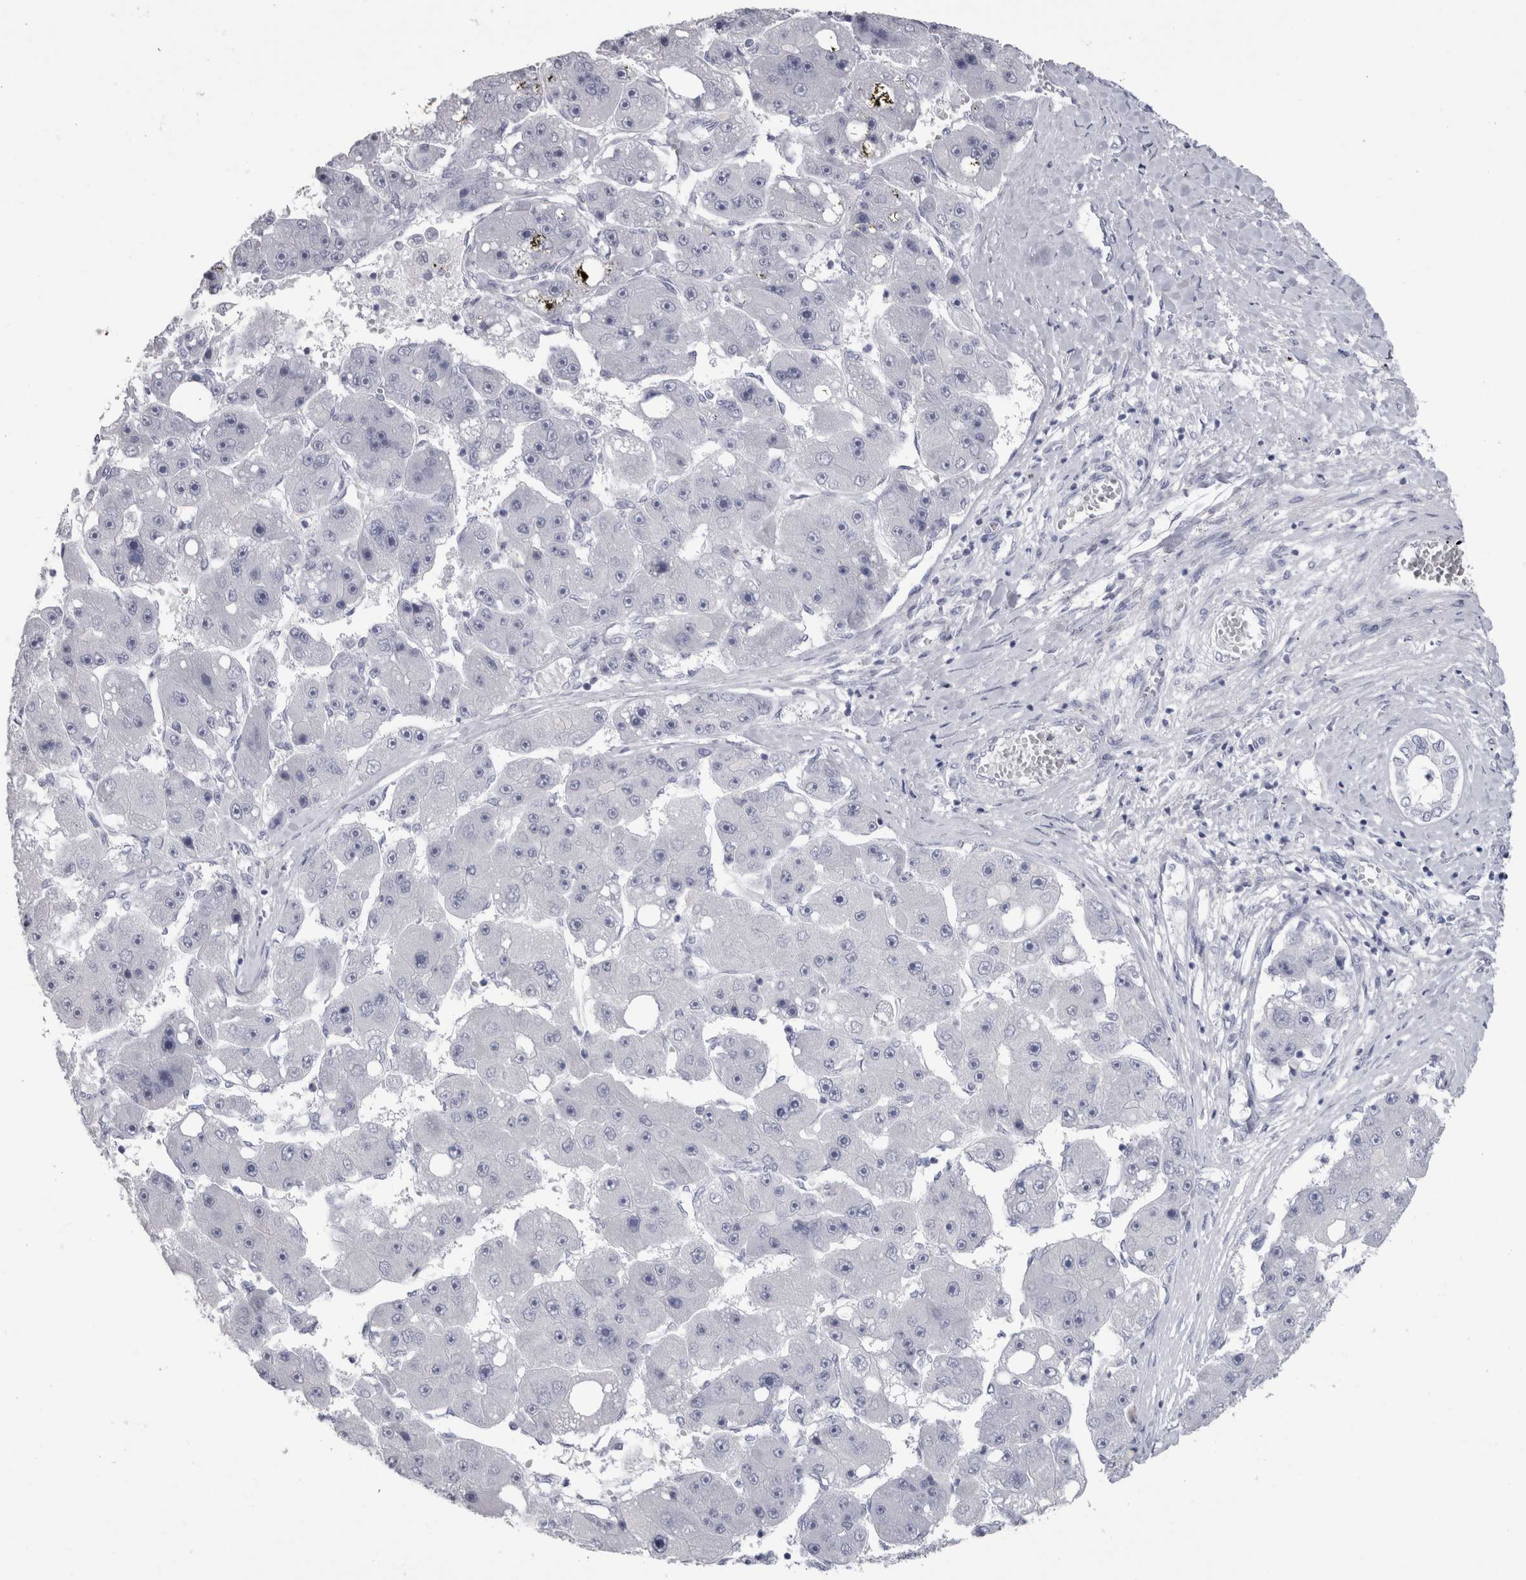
{"staining": {"intensity": "negative", "quantity": "none", "location": "none"}, "tissue": "liver cancer", "cell_type": "Tumor cells", "image_type": "cancer", "snomed": [{"axis": "morphology", "description": "Carcinoma, Hepatocellular, NOS"}, {"axis": "topography", "description": "Liver"}], "caption": "The photomicrograph exhibits no significant expression in tumor cells of liver cancer.", "gene": "PTH", "patient": {"sex": "female", "age": 61}}